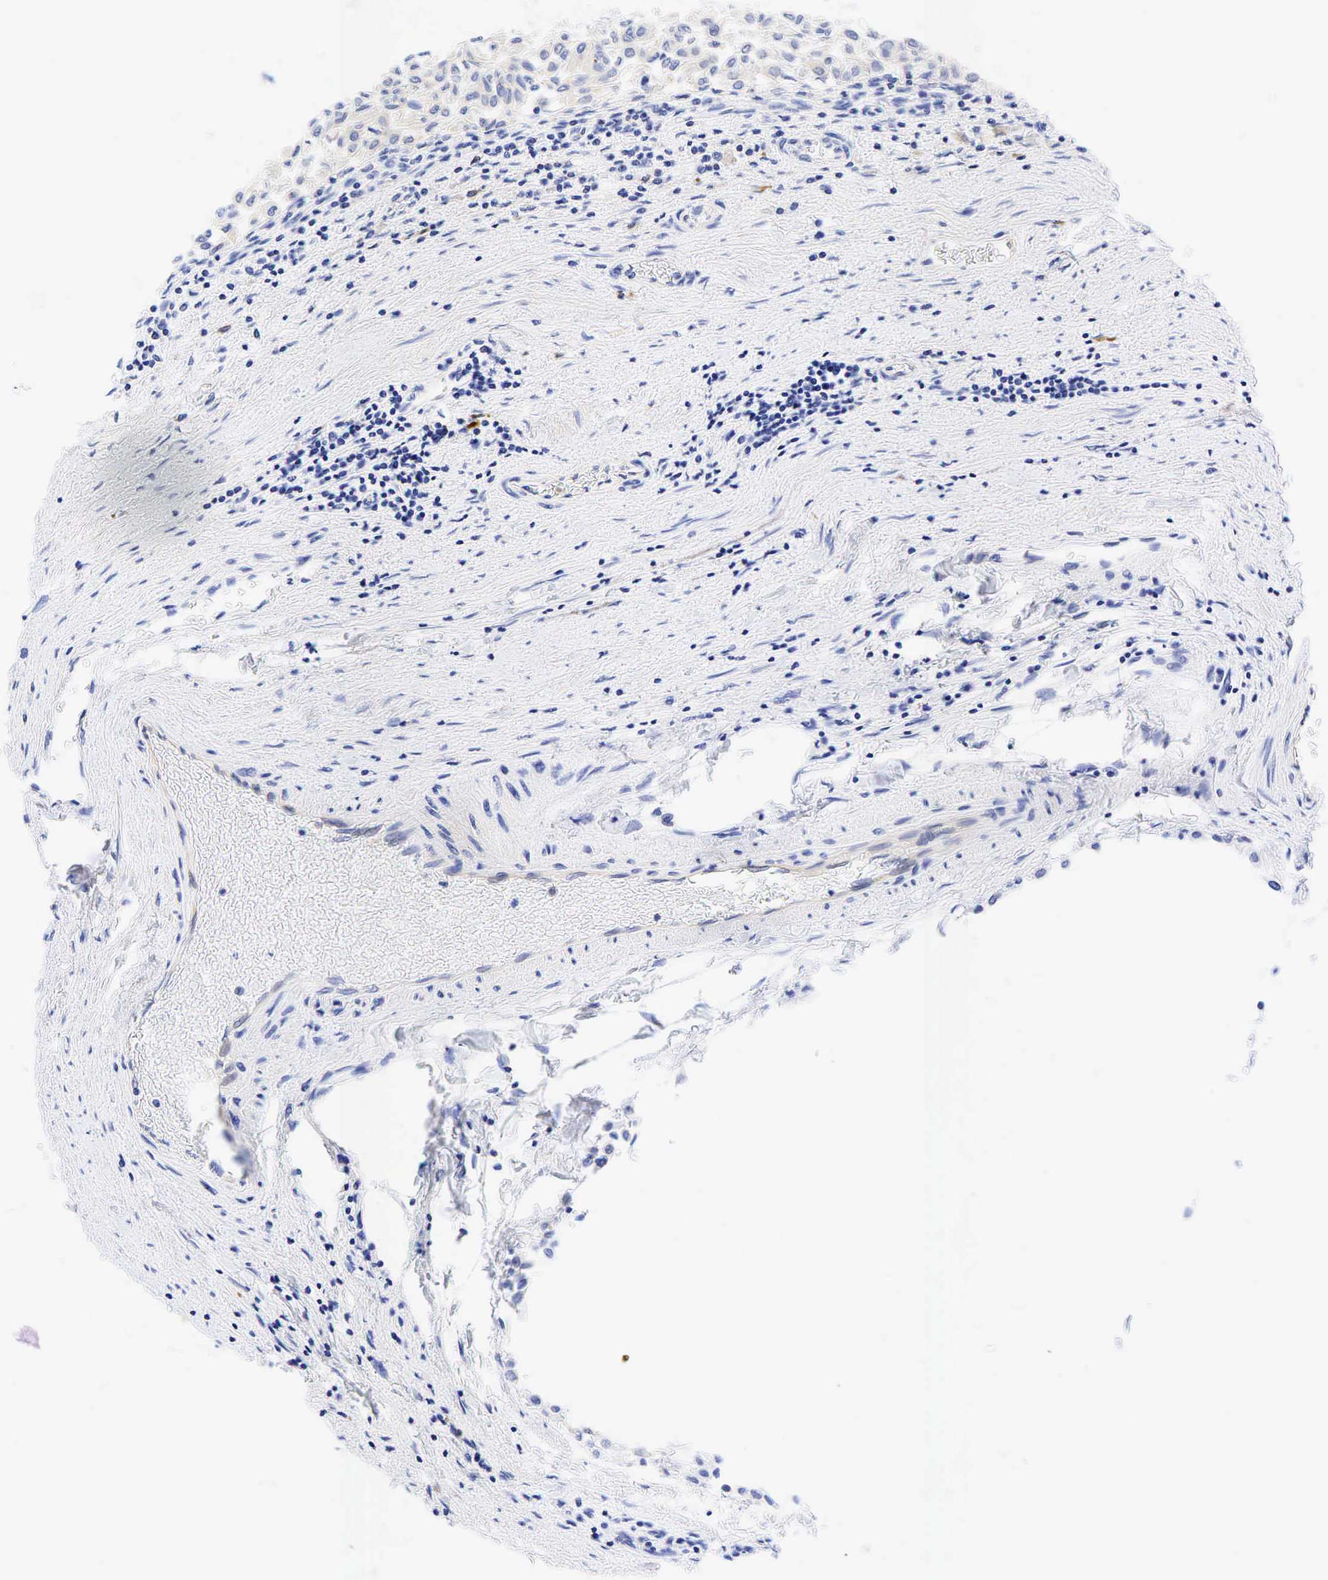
{"staining": {"intensity": "weak", "quantity": "25%-75%", "location": "cytoplasmic/membranous"}, "tissue": "urothelial cancer", "cell_type": "Tumor cells", "image_type": "cancer", "snomed": [{"axis": "morphology", "description": "Urothelial carcinoma, Low grade"}, {"axis": "topography", "description": "Urinary bladder"}], "caption": "The photomicrograph exhibits staining of urothelial cancer, revealing weak cytoplasmic/membranous protein staining (brown color) within tumor cells.", "gene": "TNFRSF8", "patient": {"sex": "male", "age": 64}}